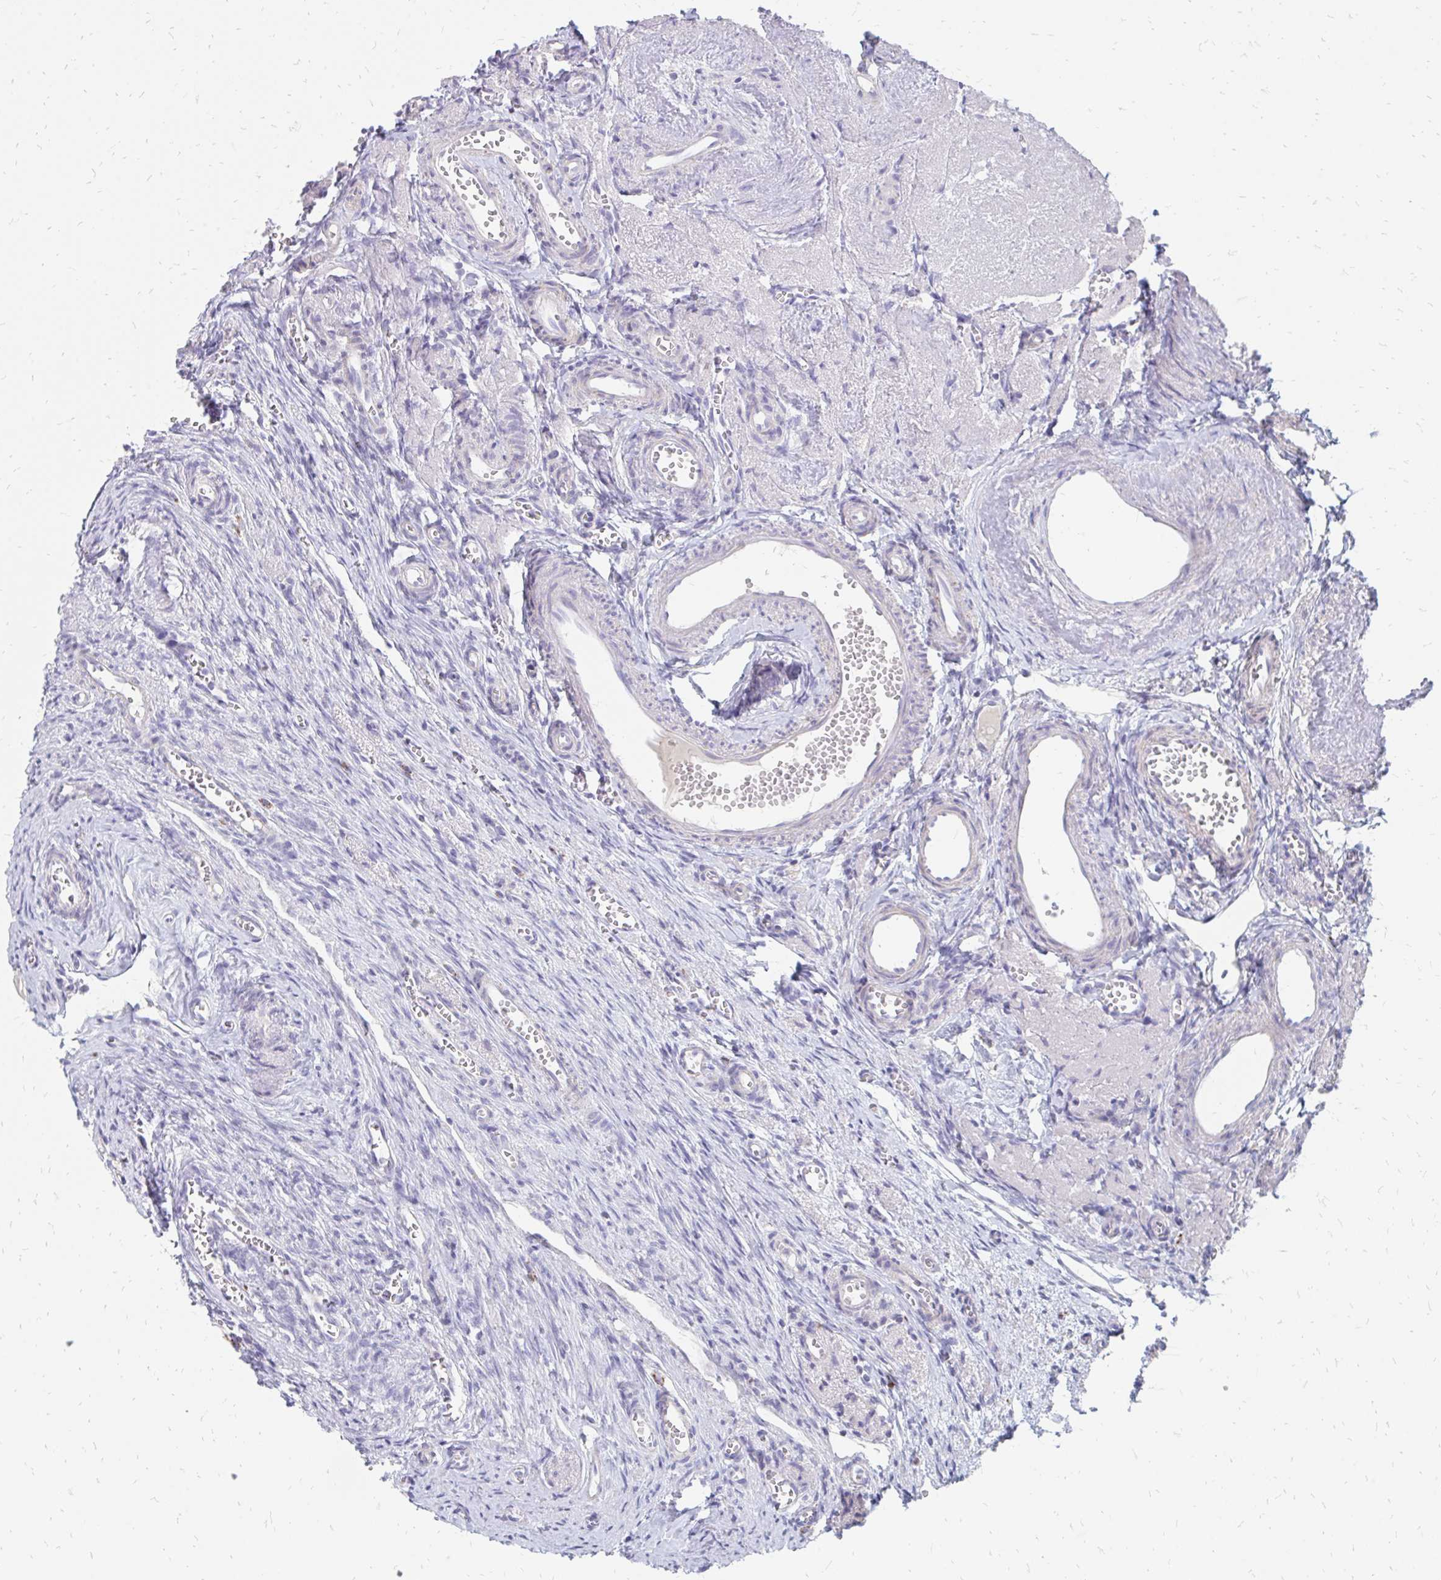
{"staining": {"intensity": "moderate", "quantity": "25%-75%", "location": "cytoplasmic/membranous"}, "tissue": "ovary", "cell_type": "Follicle cells", "image_type": "normal", "snomed": [{"axis": "morphology", "description": "Normal tissue, NOS"}, {"axis": "topography", "description": "Ovary"}], "caption": "This is a micrograph of immunohistochemistry staining of normal ovary, which shows moderate expression in the cytoplasmic/membranous of follicle cells.", "gene": "OR10V1", "patient": {"sex": "female", "age": 41}}